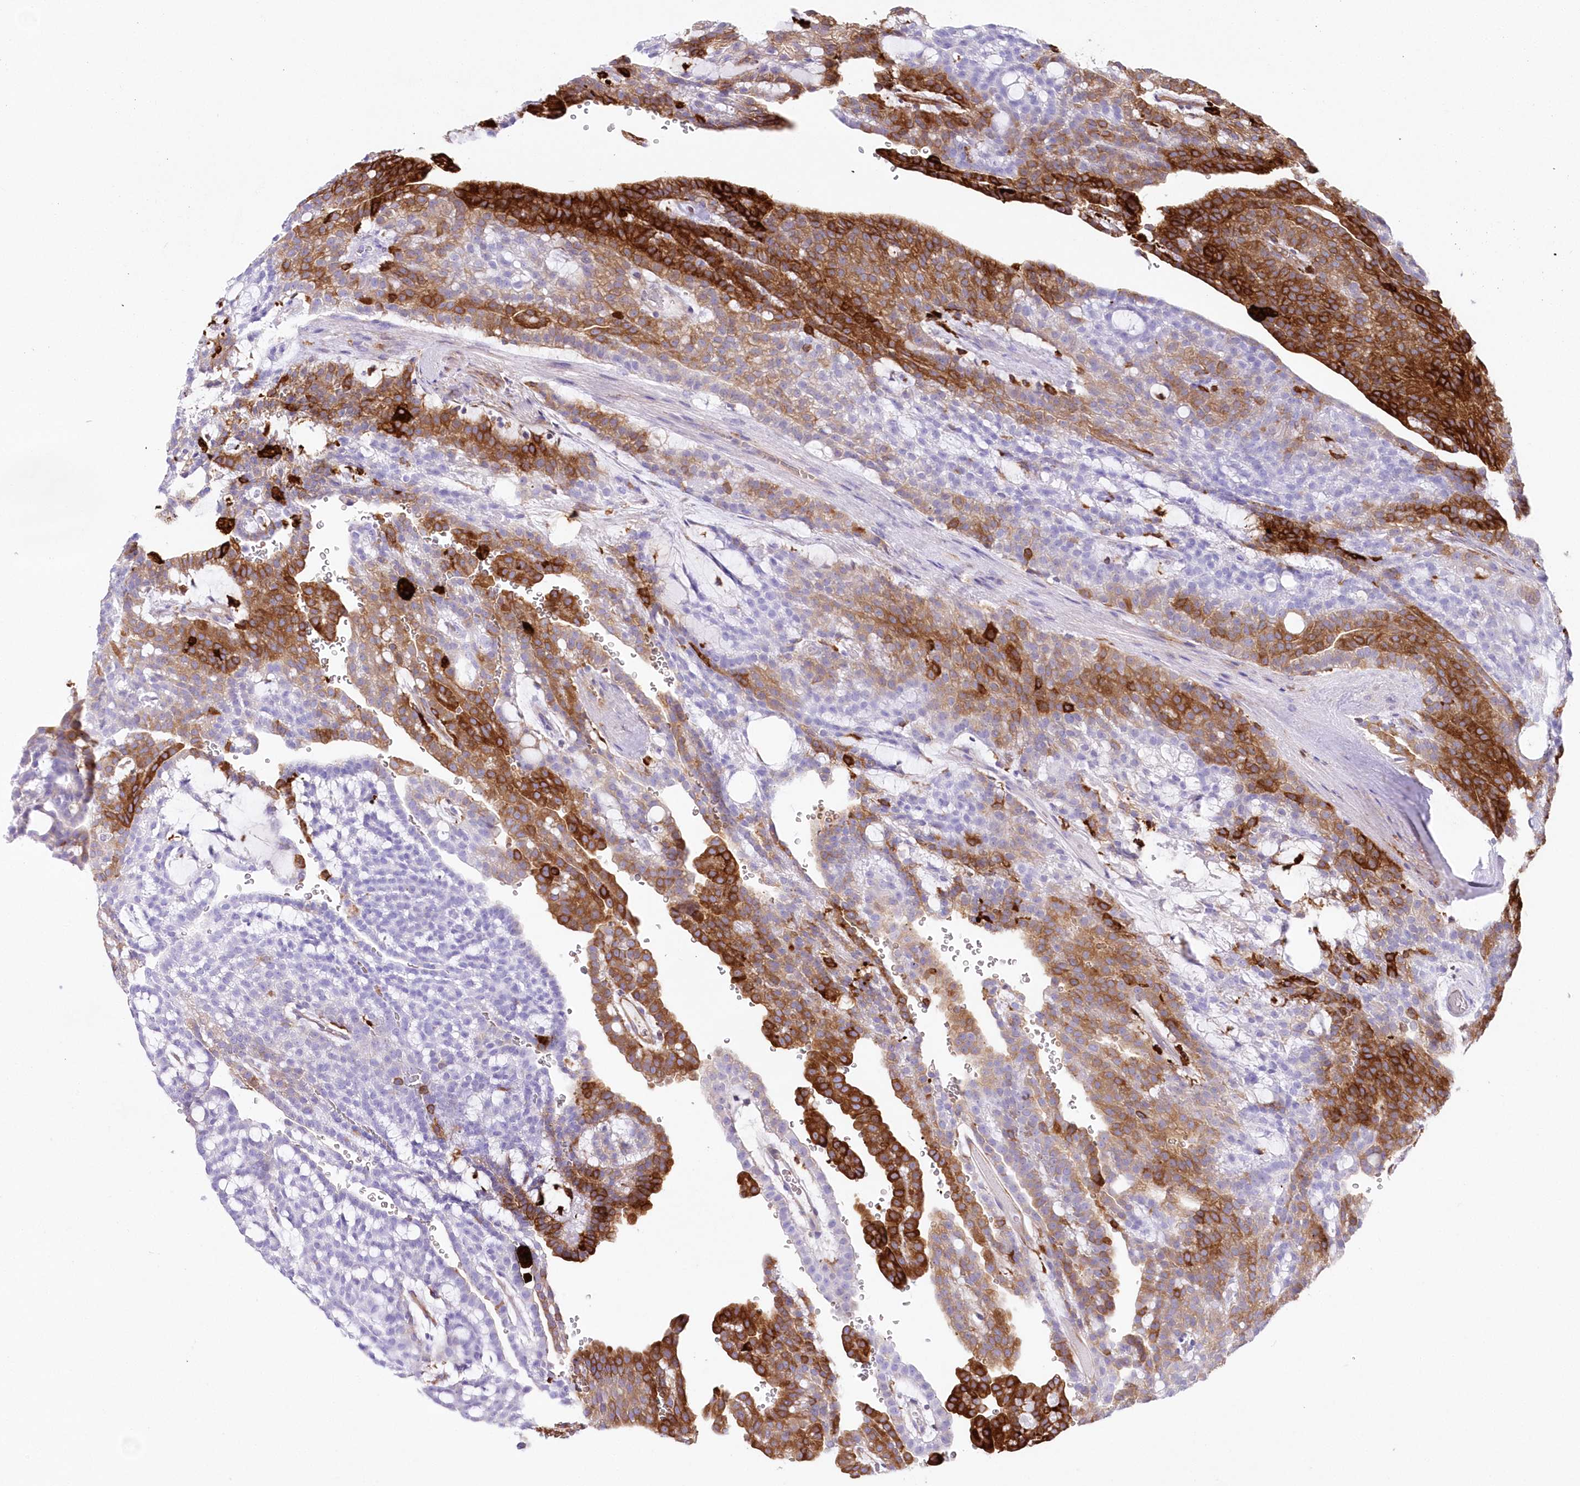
{"staining": {"intensity": "strong", "quantity": "25%-75%", "location": "cytoplasmic/membranous"}, "tissue": "renal cancer", "cell_type": "Tumor cells", "image_type": "cancer", "snomed": [{"axis": "morphology", "description": "Adenocarcinoma, NOS"}, {"axis": "topography", "description": "Kidney"}], "caption": "Human renal cancer (adenocarcinoma) stained for a protein (brown) shows strong cytoplasmic/membranous positive expression in about 25%-75% of tumor cells.", "gene": "DNAJC19", "patient": {"sex": "male", "age": 63}}